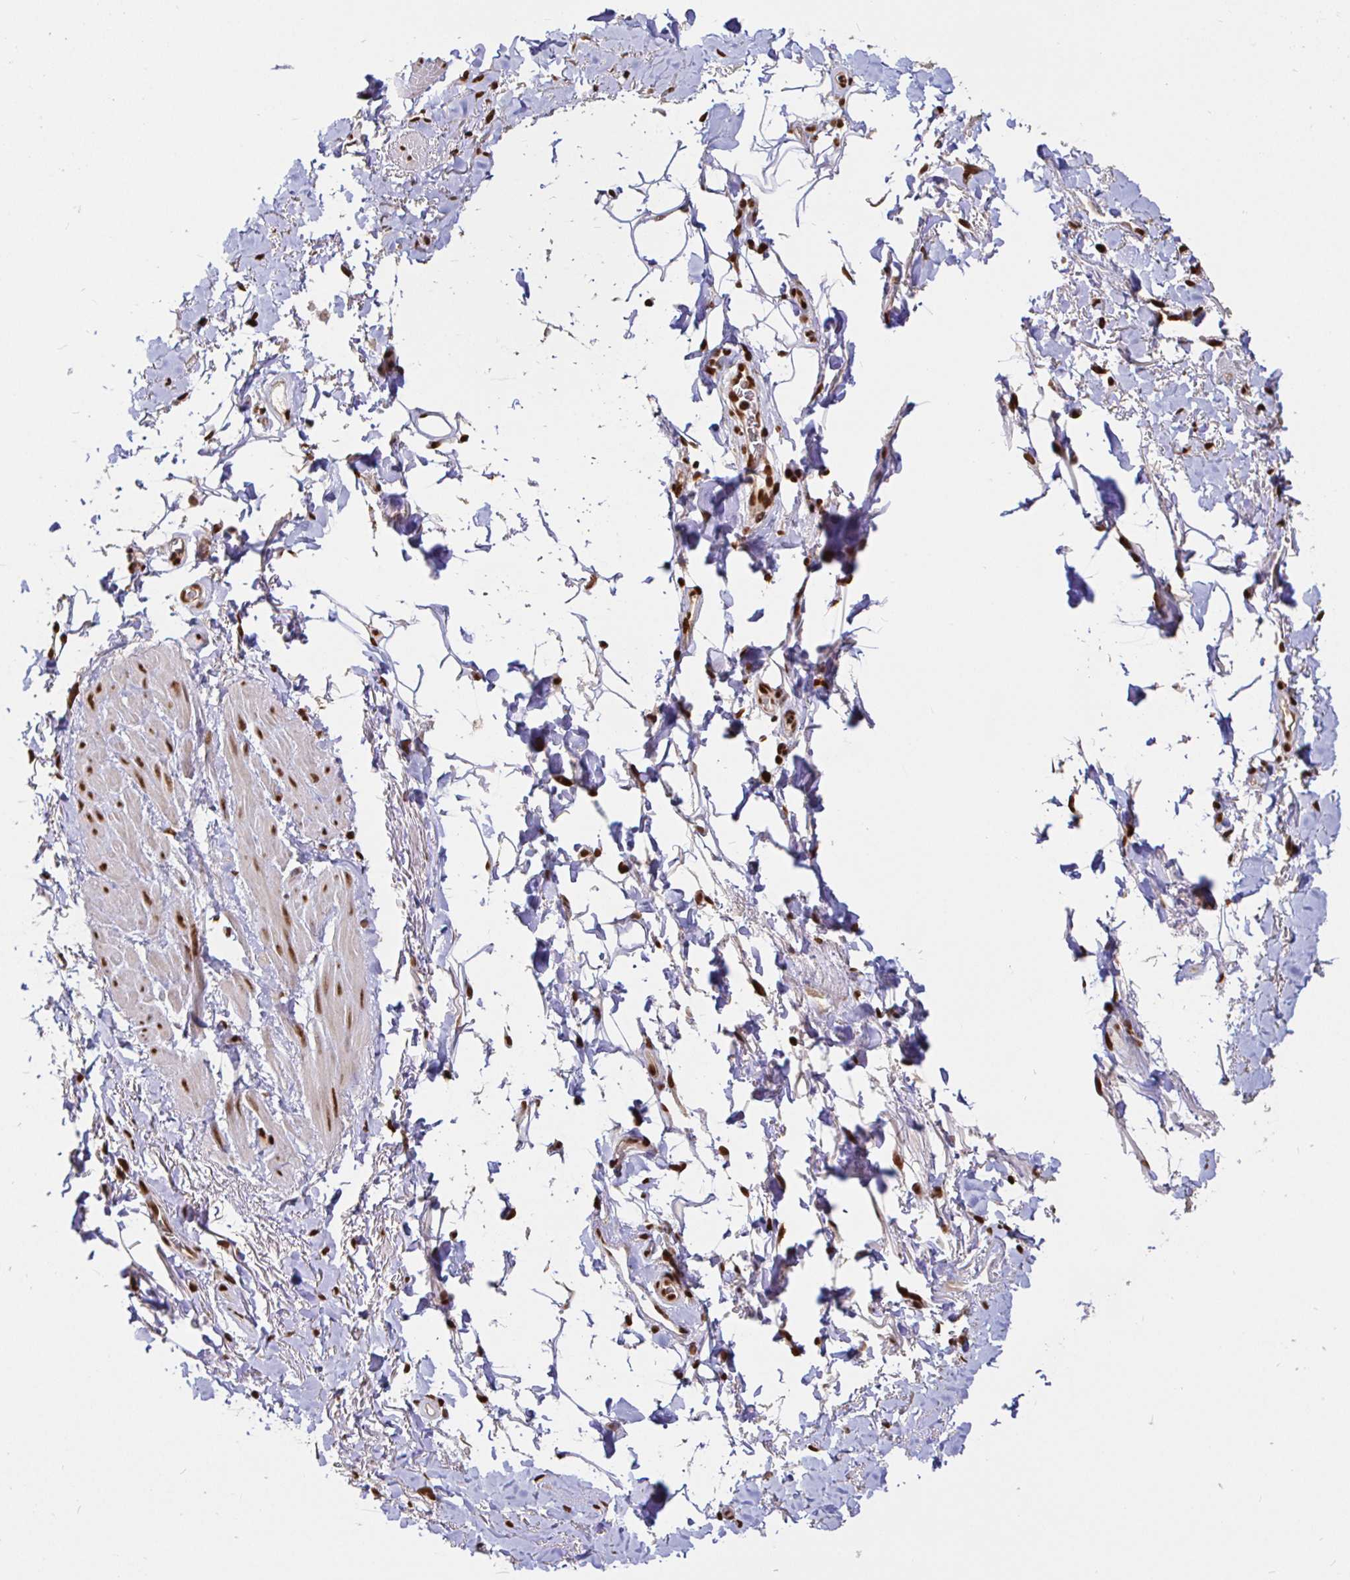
{"staining": {"intensity": "moderate", "quantity": "<25%", "location": "nuclear"}, "tissue": "adipose tissue", "cell_type": "Adipocytes", "image_type": "normal", "snomed": [{"axis": "morphology", "description": "Normal tissue, NOS"}, {"axis": "topography", "description": "Anal"}, {"axis": "topography", "description": "Peripheral nerve tissue"}], "caption": "Immunohistochemistry micrograph of benign adipose tissue: adipose tissue stained using immunohistochemistry (IHC) demonstrates low levels of moderate protein expression localized specifically in the nuclear of adipocytes, appearing as a nuclear brown color.", "gene": "SP3", "patient": {"sex": "male", "age": 53}}